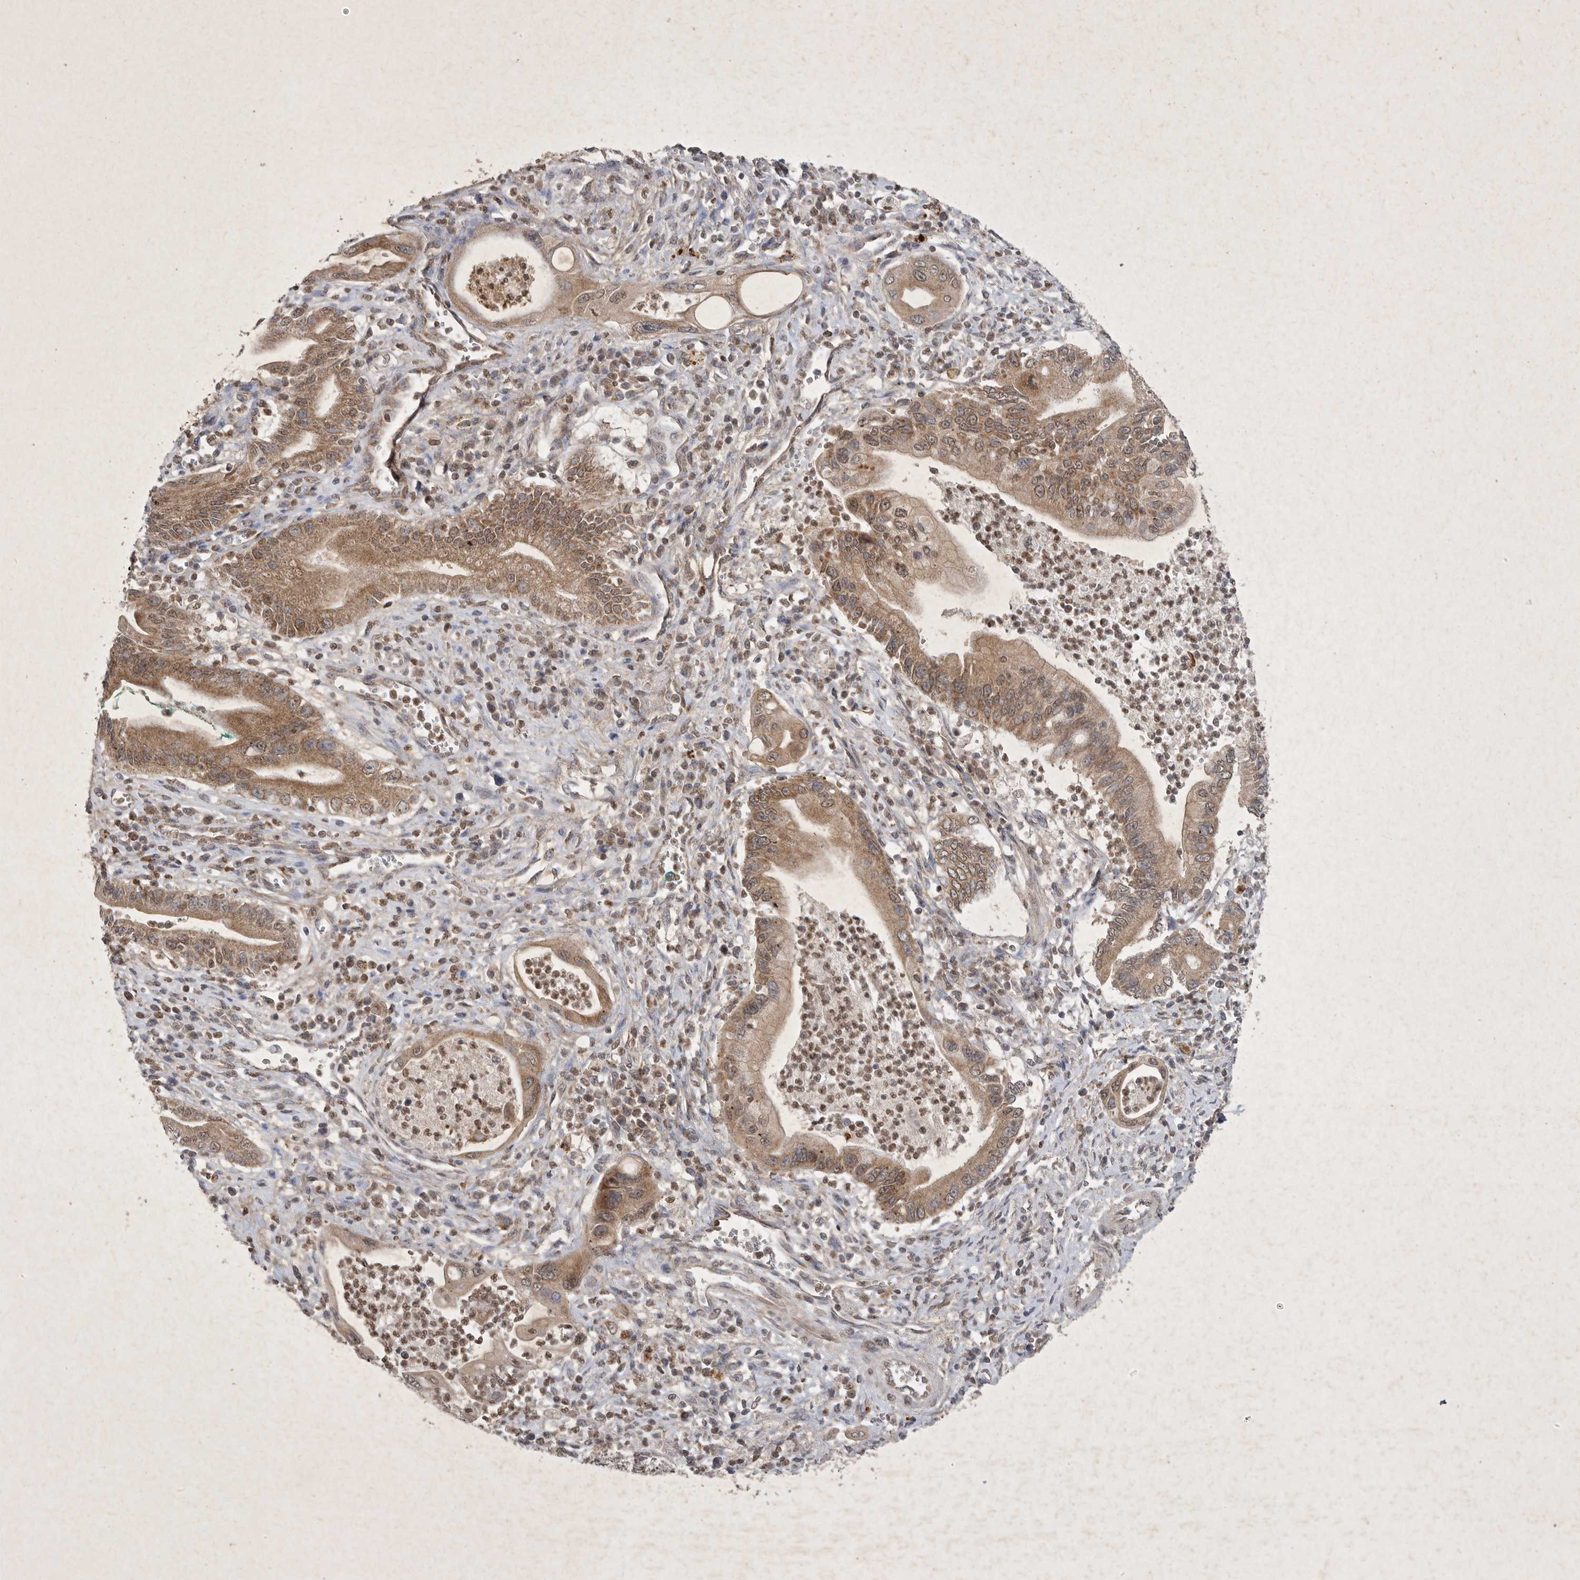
{"staining": {"intensity": "moderate", "quantity": ">75%", "location": "cytoplasmic/membranous,nuclear"}, "tissue": "pancreatic cancer", "cell_type": "Tumor cells", "image_type": "cancer", "snomed": [{"axis": "morphology", "description": "Adenocarcinoma, NOS"}, {"axis": "topography", "description": "Pancreas"}], "caption": "Moderate cytoplasmic/membranous and nuclear protein staining is present in about >75% of tumor cells in pancreatic cancer (adenocarcinoma).", "gene": "DDR1", "patient": {"sex": "male", "age": 78}}